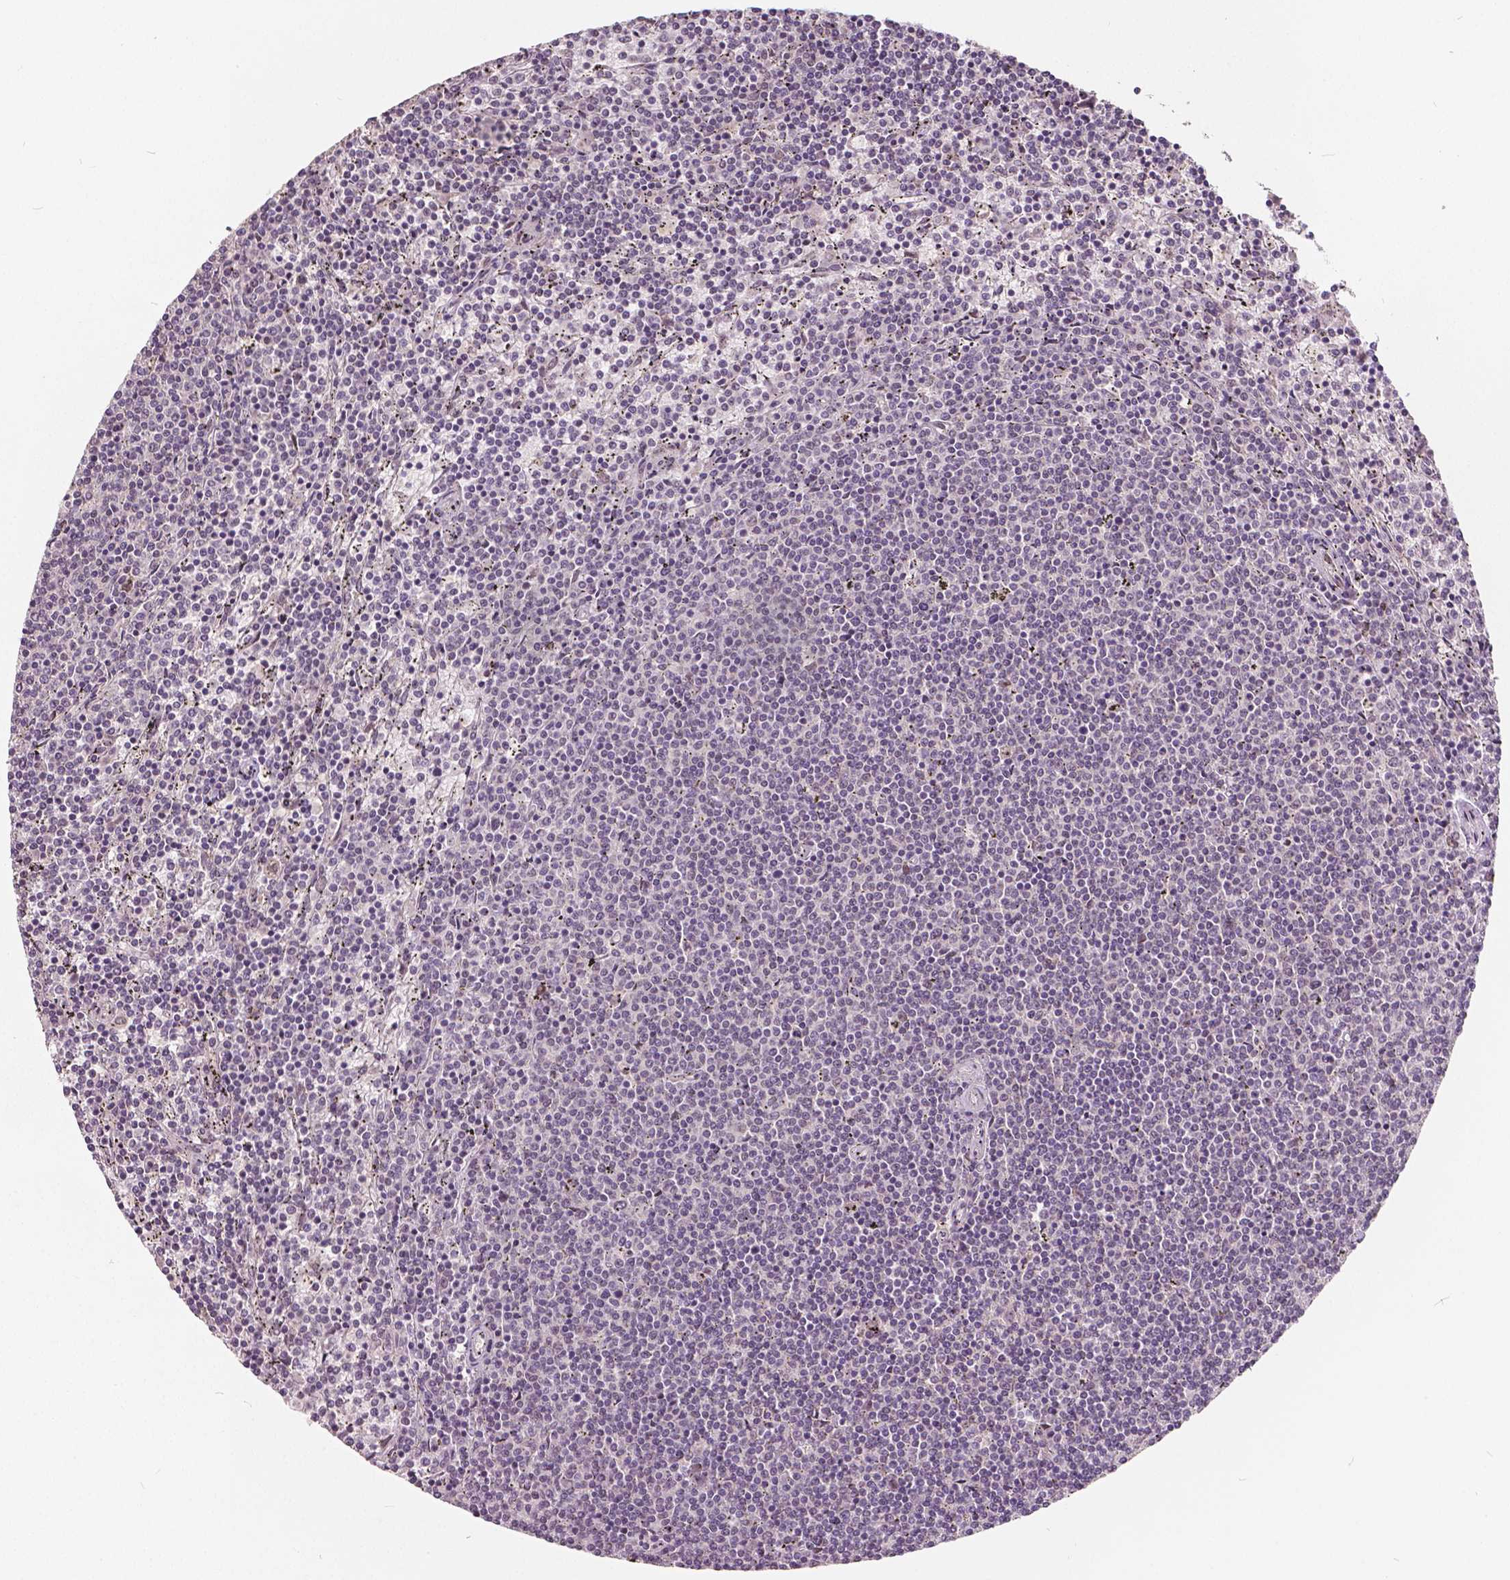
{"staining": {"intensity": "negative", "quantity": "none", "location": "none"}, "tissue": "lymphoma", "cell_type": "Tumor cells", "image_type": "cancer", "snomed": [{"axis": "morphology", "description": "Malignant lymphoma, non-Hodgkin's type, Low grade"}, {"axis": "topography", "description": "Spleen"}], "caption": "This is a histopathology image of IHC staining of malignant lymphoma, non-Hodgkin's type (low-grade), which shows no positivity in tumor cells. (Stains: DAB (3,3'-diaminobenzidine) immunohistochemistry with hematoxylin counter stain, Microscopy: brightfield microscopy at high magnification).", "gene": "HMBOX1", "patient": {"sex": "female", "age": 50}}